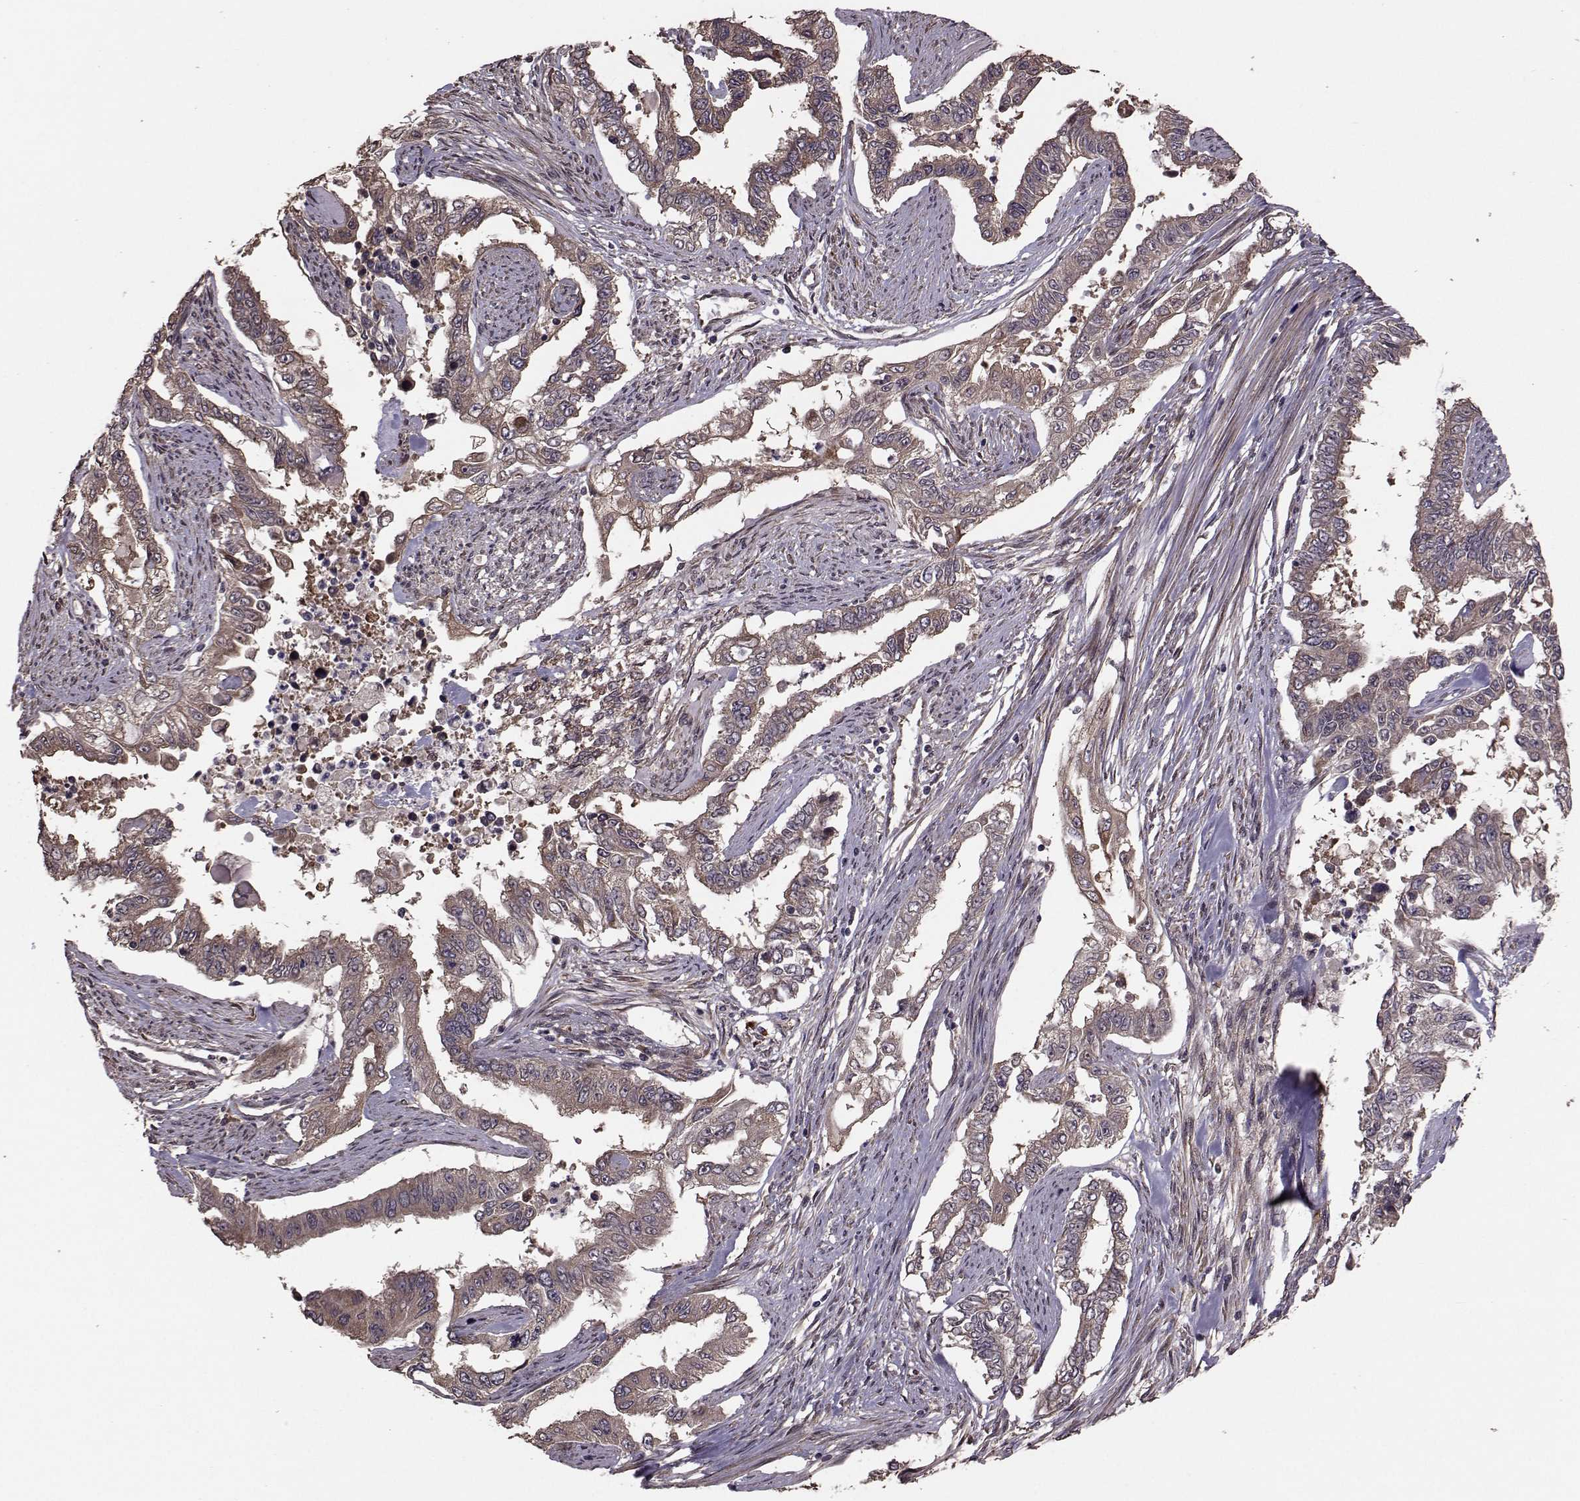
{"staining": {"intensity": "negative", "quantity": "none", "location": "none"}, "tissue": "endometrial cancer", "cell_type": "Tumor cells", "image_type": "cancer", "snomed": [{"axis": "morphology", "description": "Adenocarcinoma, NOS"}, {"axis": "topography", "description": "Uterus"}], "caption": "Protein analysis of adenocarcinoma (endometrial) reveals no significant positivity in tumor cells.", "gene": "TRIP10", "patient": {"sex": "female", "age": 59}}